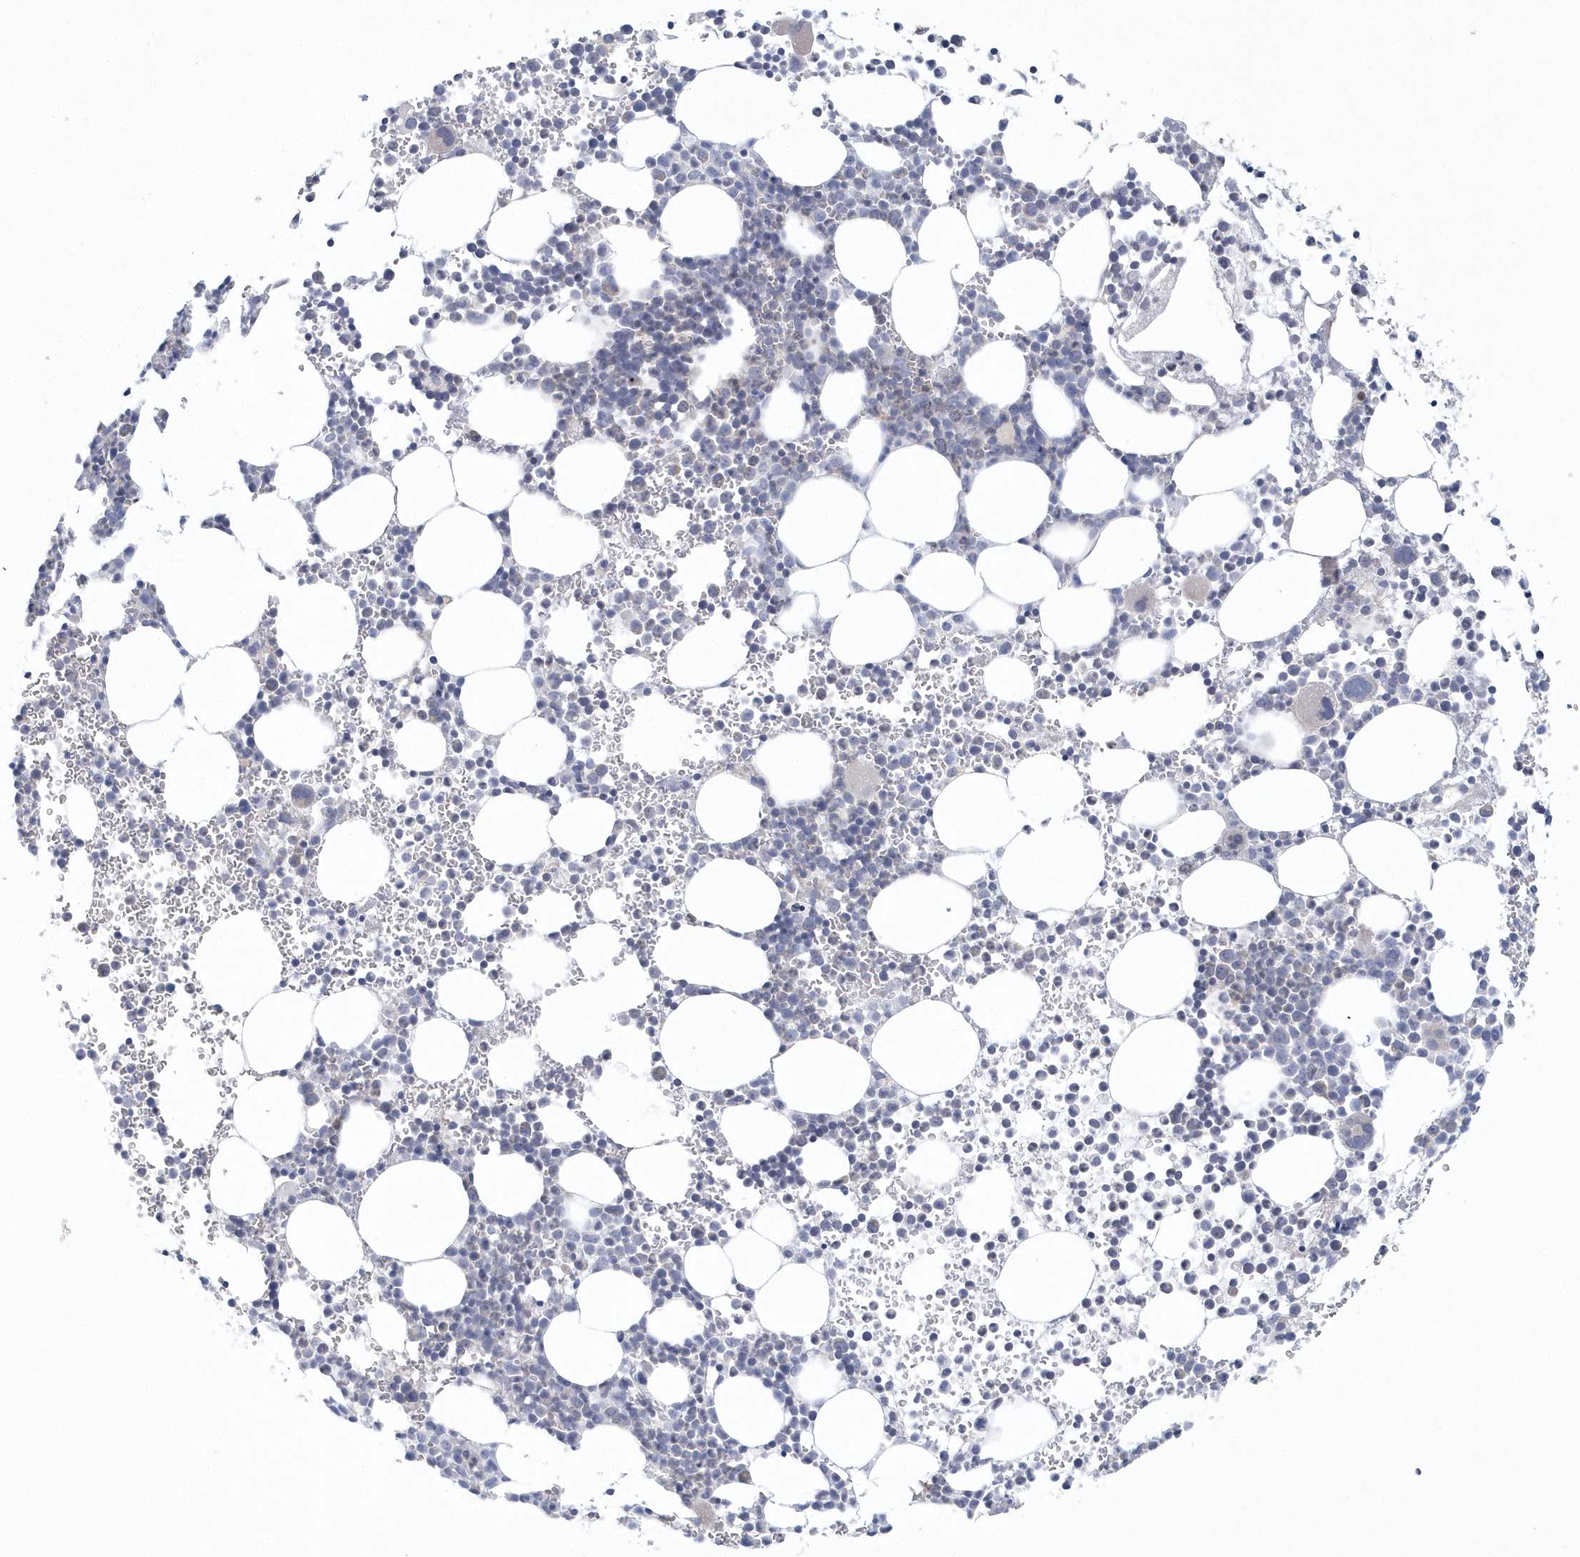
{"staining": {"intensity": "negative", "quantity": "none", "location": "none"}, "tissue": "bone marrow", "cell_type": "Hematopoietic cells", "image_type": "normal", "snomed": [{"axis": "morphology", "description": "Normal tissue, NOS"}, {"axis": "topography", "description": "Bone marrow"}], "caption": "IHC of unremarkable bone marrow shows no positivity in hematopoietic cells.", "gene": "NIPAL1", "patient": {"sex": "female", "age": 78}}